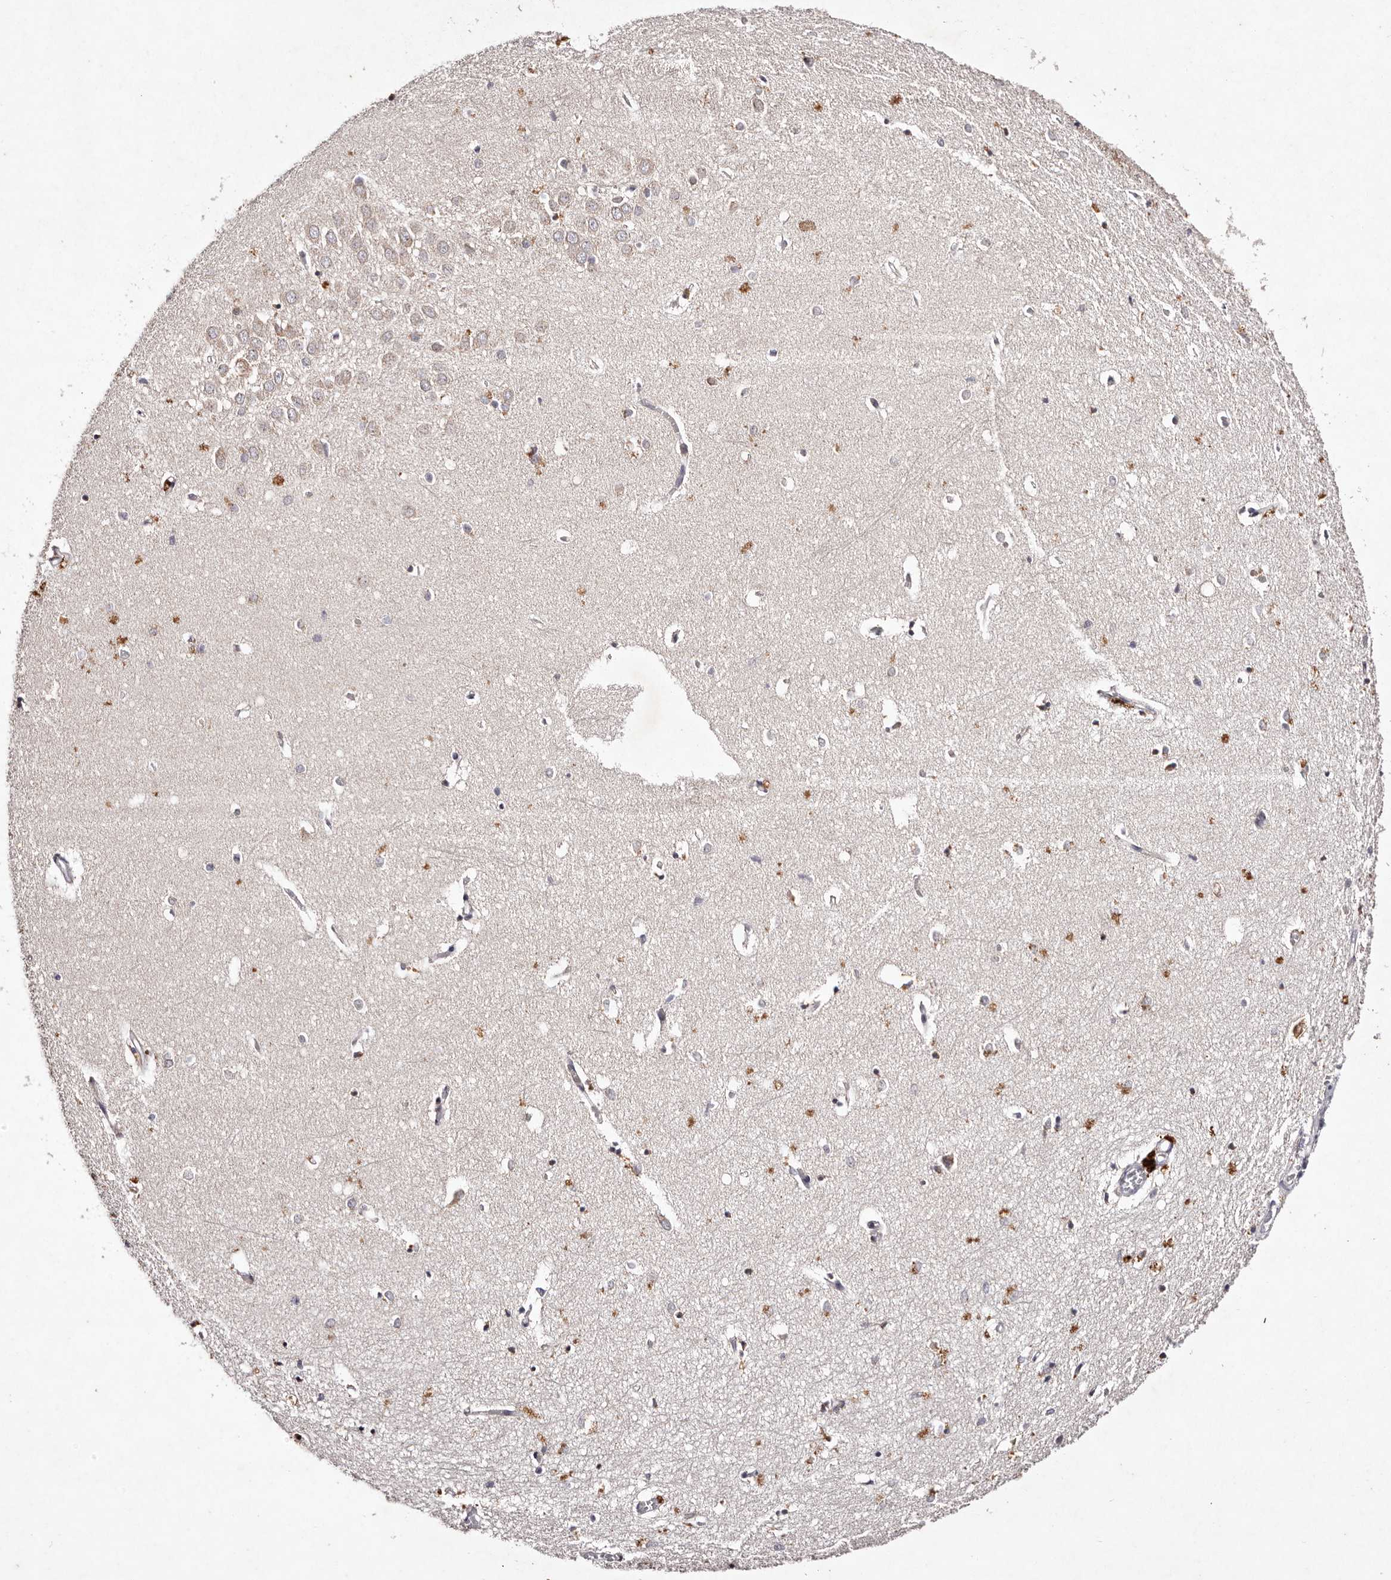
{"staining": {"intensity": "weak", "quantity": "<25%", "location": "cytoplasmic/membranous"}, "tissue": "hippocampus", "cell_type": "Glial cells", "image_type": "normal", "snomed": [{"axis": "morphology", "description": "Normal tissue, NOS"}, {"axis": "topography", "description": "Hippocampus"}], "caption": "Immunohistochemistry histopathology image of unremarkable hippocampus: hippocampus stained with DAB demonstrates no significant protein positivity in glial cells.", "gene": "TSC2", "patient": {"sex": "female", "age": 64}}